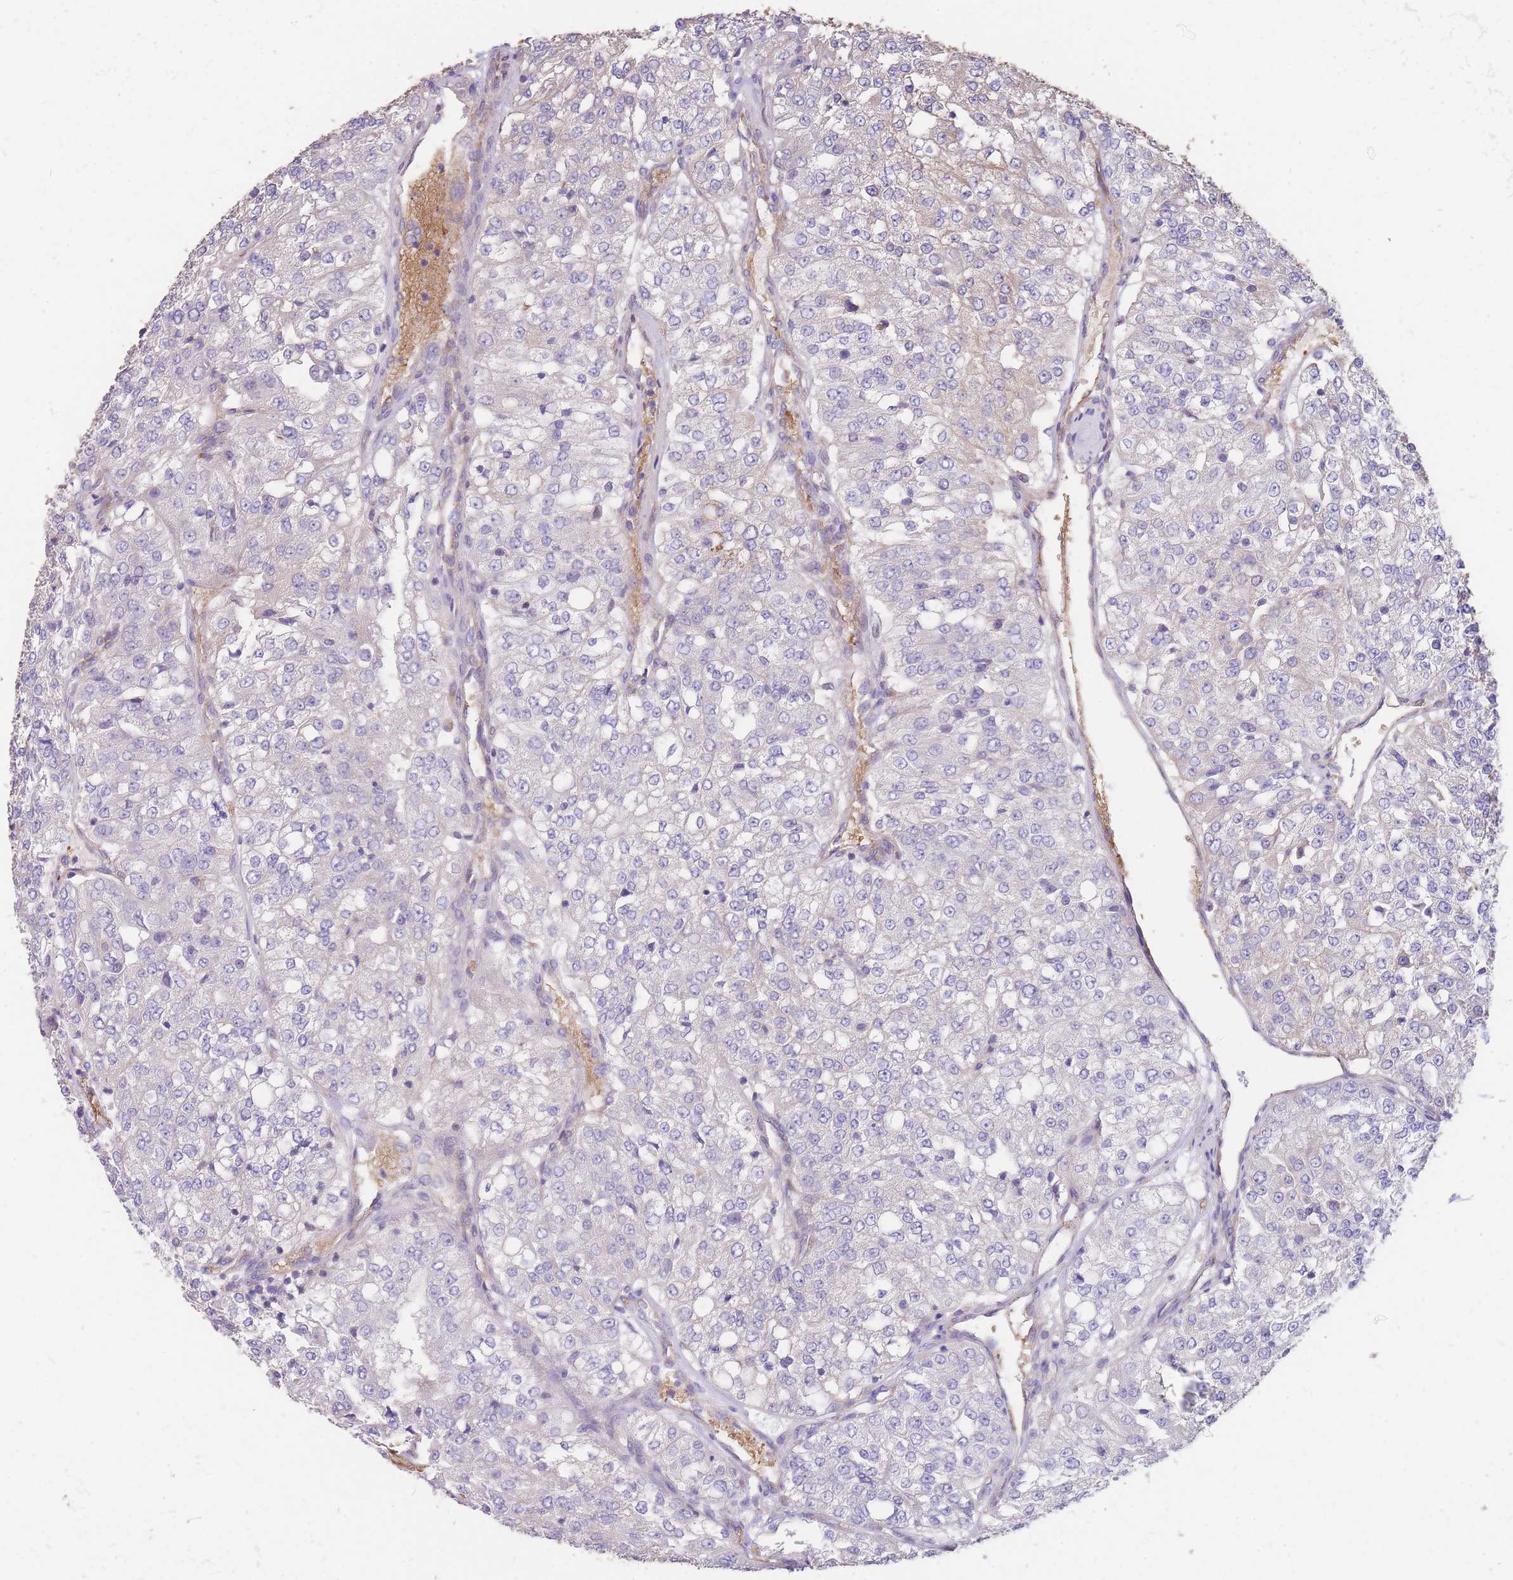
{"staining": {"intensity": "negative", "quantity": "none", "location": "none"}, "tissue": "renal cancer", "cell_type": "Tumor cells", "image_type": "cancer", "snomed": [{"axis": "morphology", "description": "Adenocarcinoma, NOS"}, {"axis": "topography", "description": "Kidney"}], "caption": "IHC of human adenocarcinoma (renal) reveals no positivity in tumor cells.", "gene": "ANKRD53", "patient": {"sex": "female", "age": 63}}